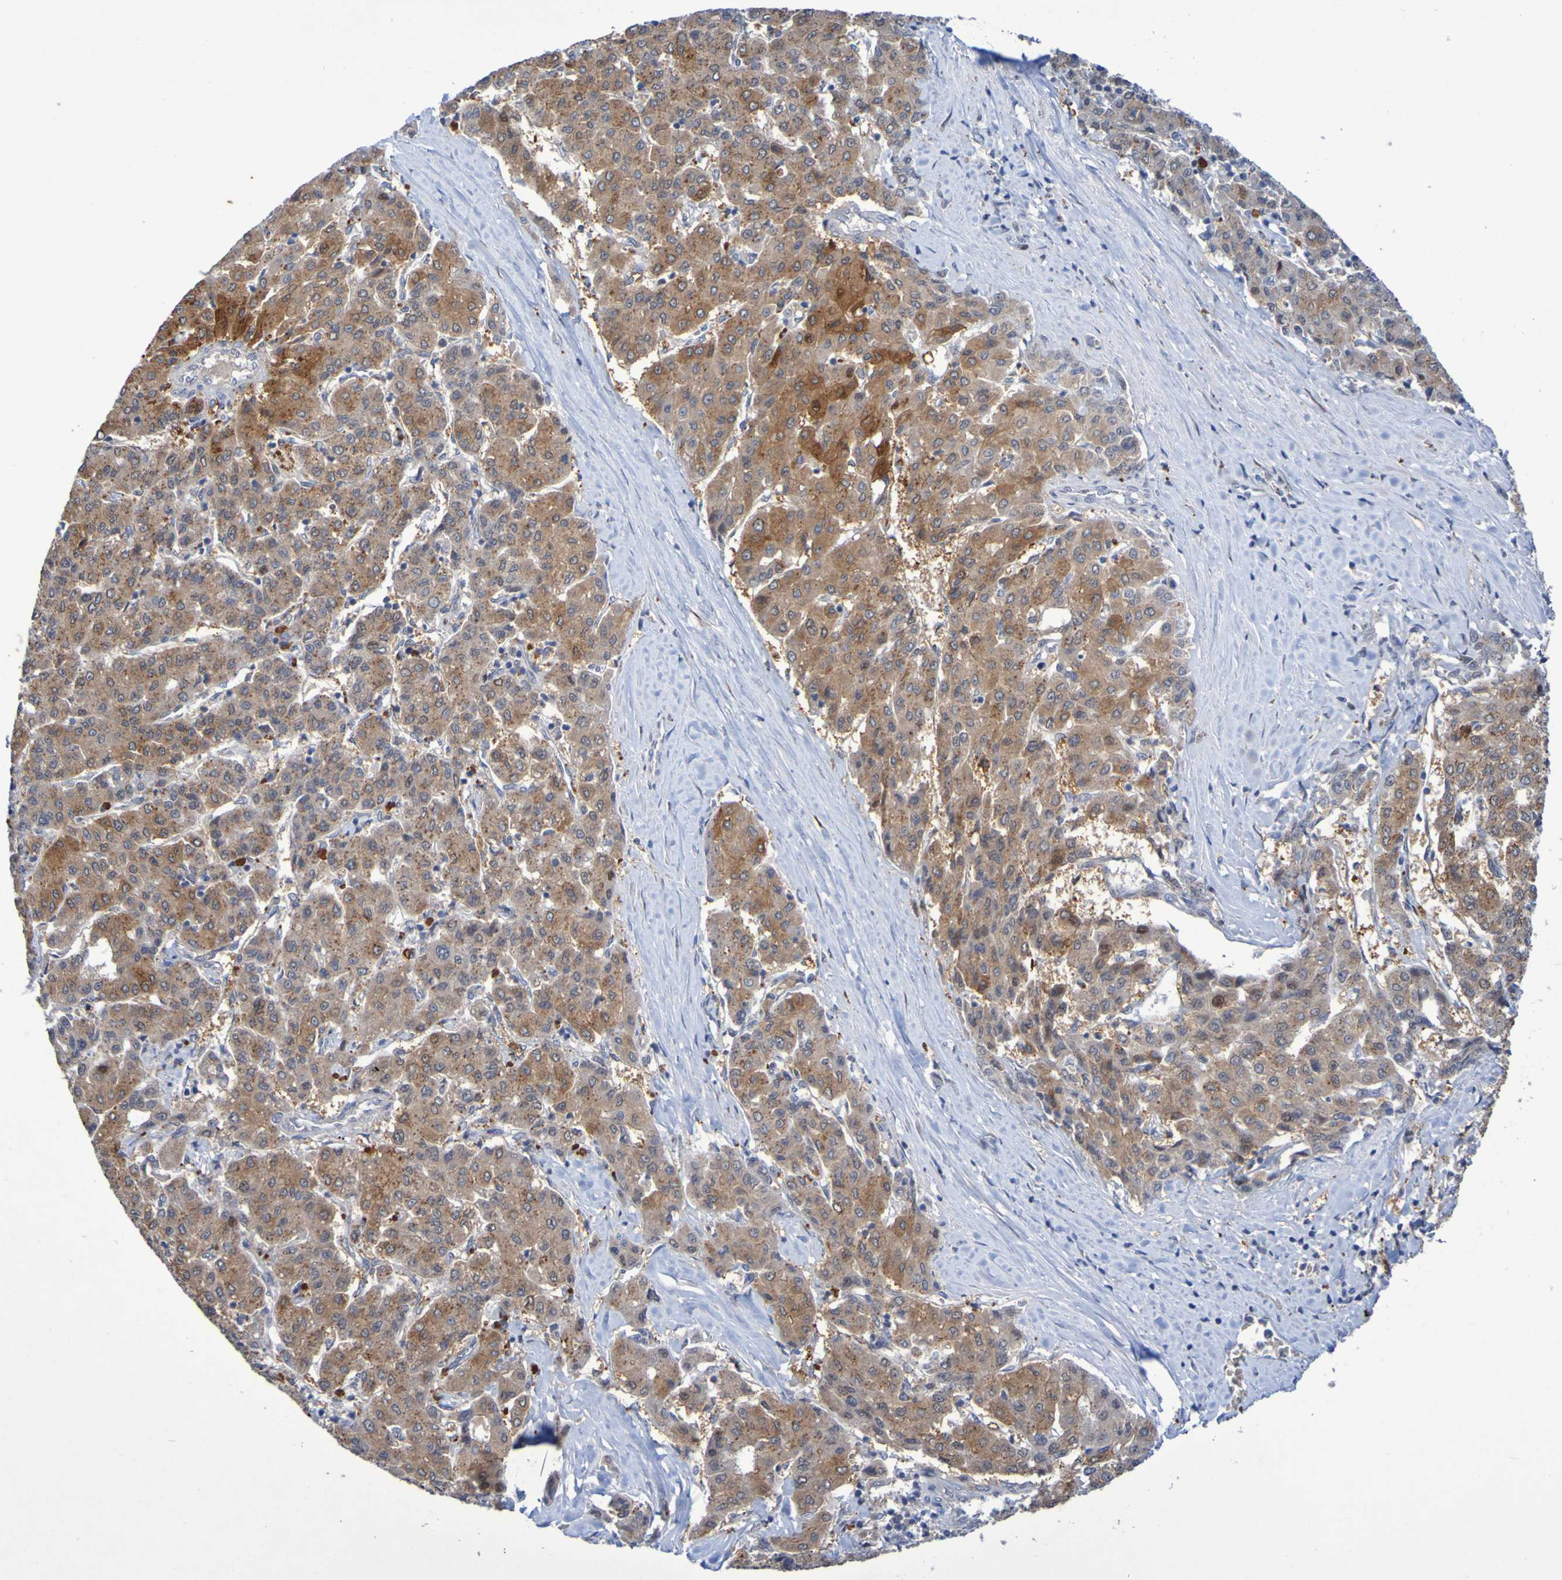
{"staining": {"intensity": "moderate", "quantity": ">75%", "location": "cytoplasmic/membranous"}, "tissue": "liver cancer", "cell_type": "Tumor cells", "image_type": "cancer", "snomed": [{"axis": "morphology", "description": "Carcinoma, Hepatocellular, NOS"}, {"axis": "topography", "description": "Liver"}], "caption": "Brown immunohistochemical staining in liver cancer shows moderate cytoplasmic/membranous positivity in approximately >75% of tumor cells.", "gene": "FBP2", "patient": {"sex": "male", "age": 65}}